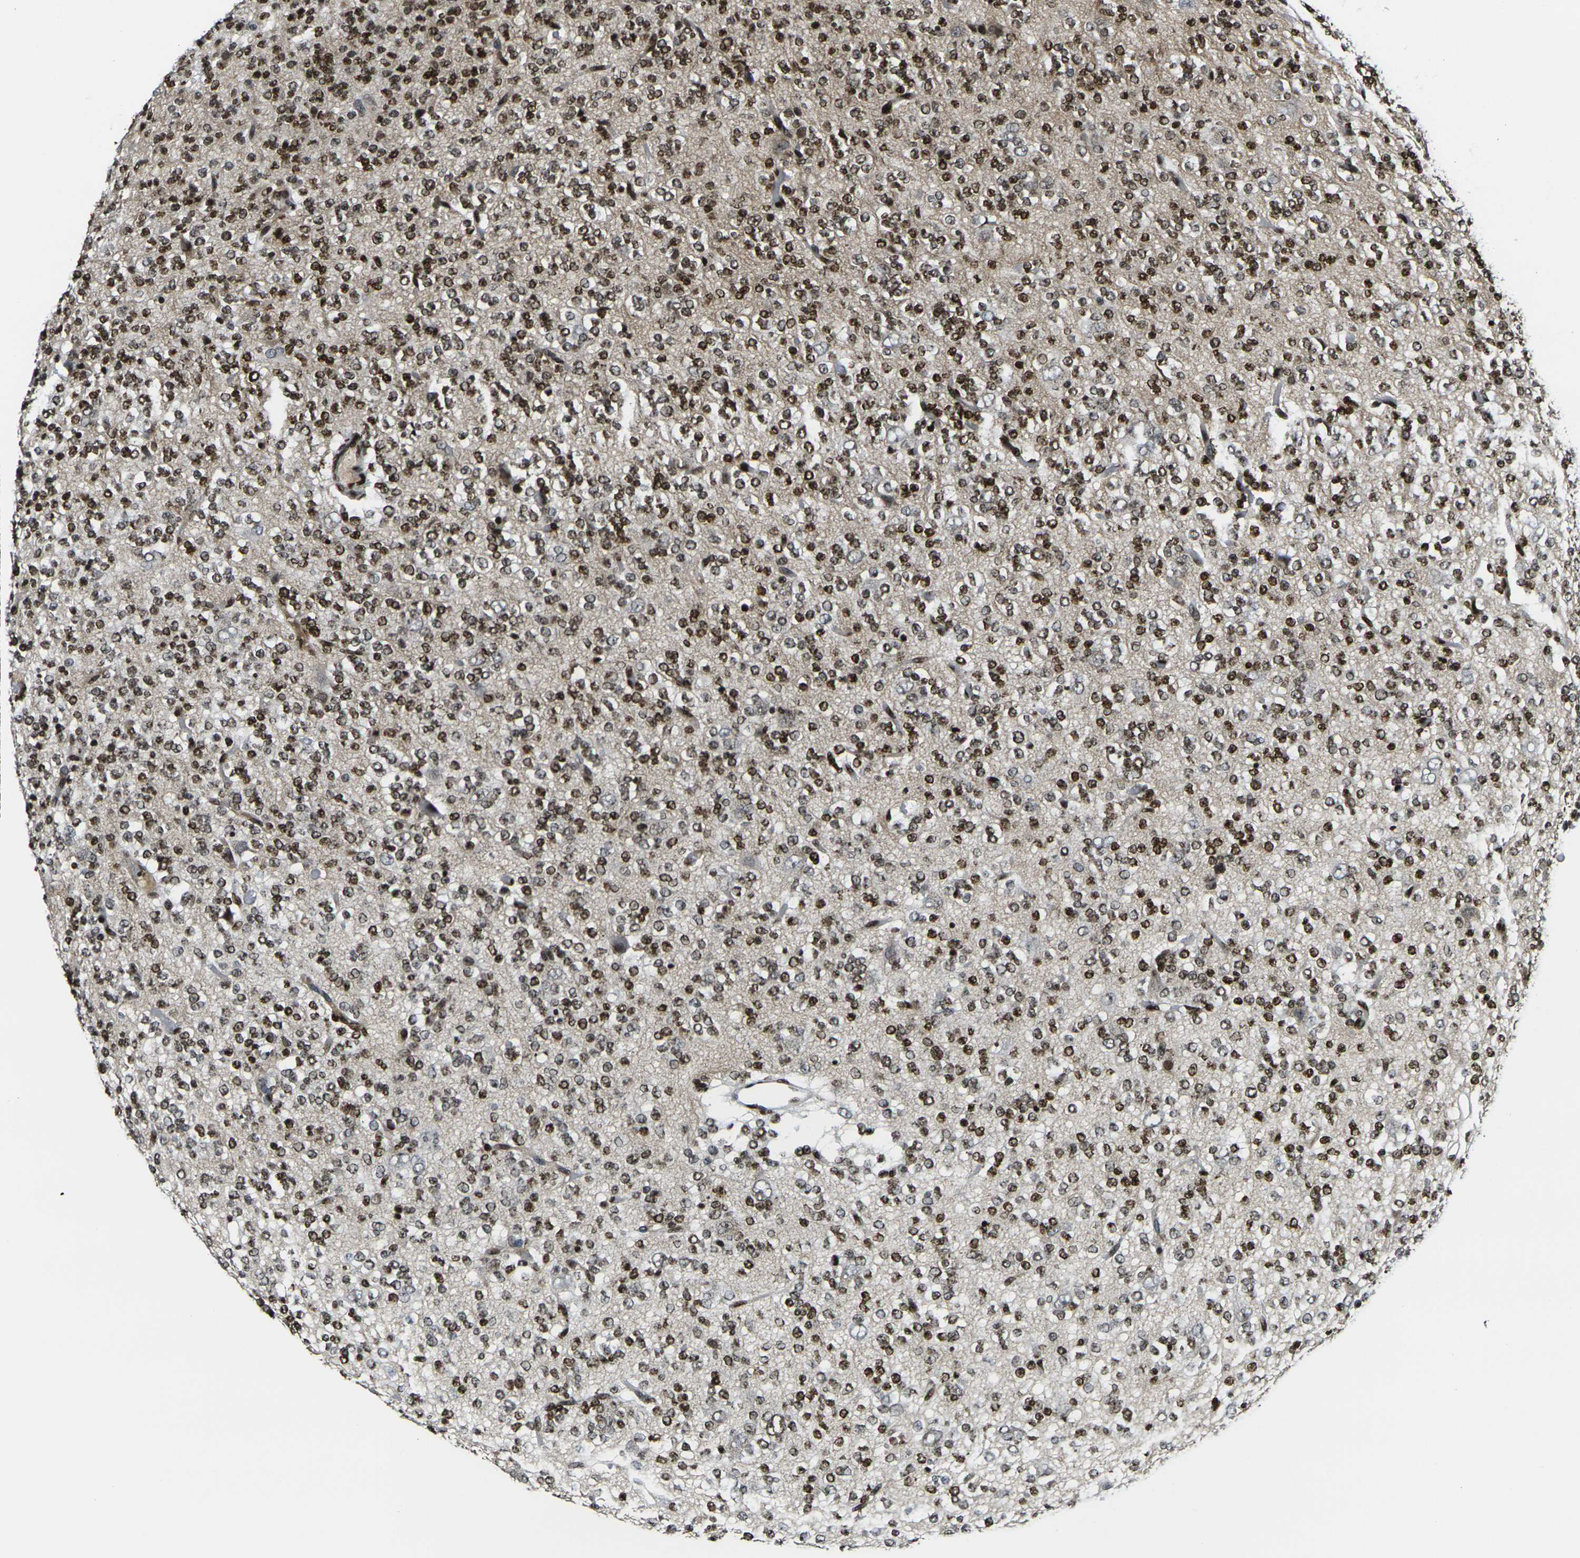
{"staining": {"intensity": "strong", "quantity": ">75%", "location": "nuclear"}, "tissue": "glioma", "cell_type": "Tumor cells", "image_type": "cancer", "snomed": [{"axis": "morphology", "description": "Glioma, malignant, Low grade"}, {"axis": "topography", "description": "Brain"}], "caption": "The histopathology image shows a brown stain indicating the presence of a protein in the nuclear of tumor cells in glioma.", "gene": "H1-10", "patient": {"sex": "male", "age": 38}}